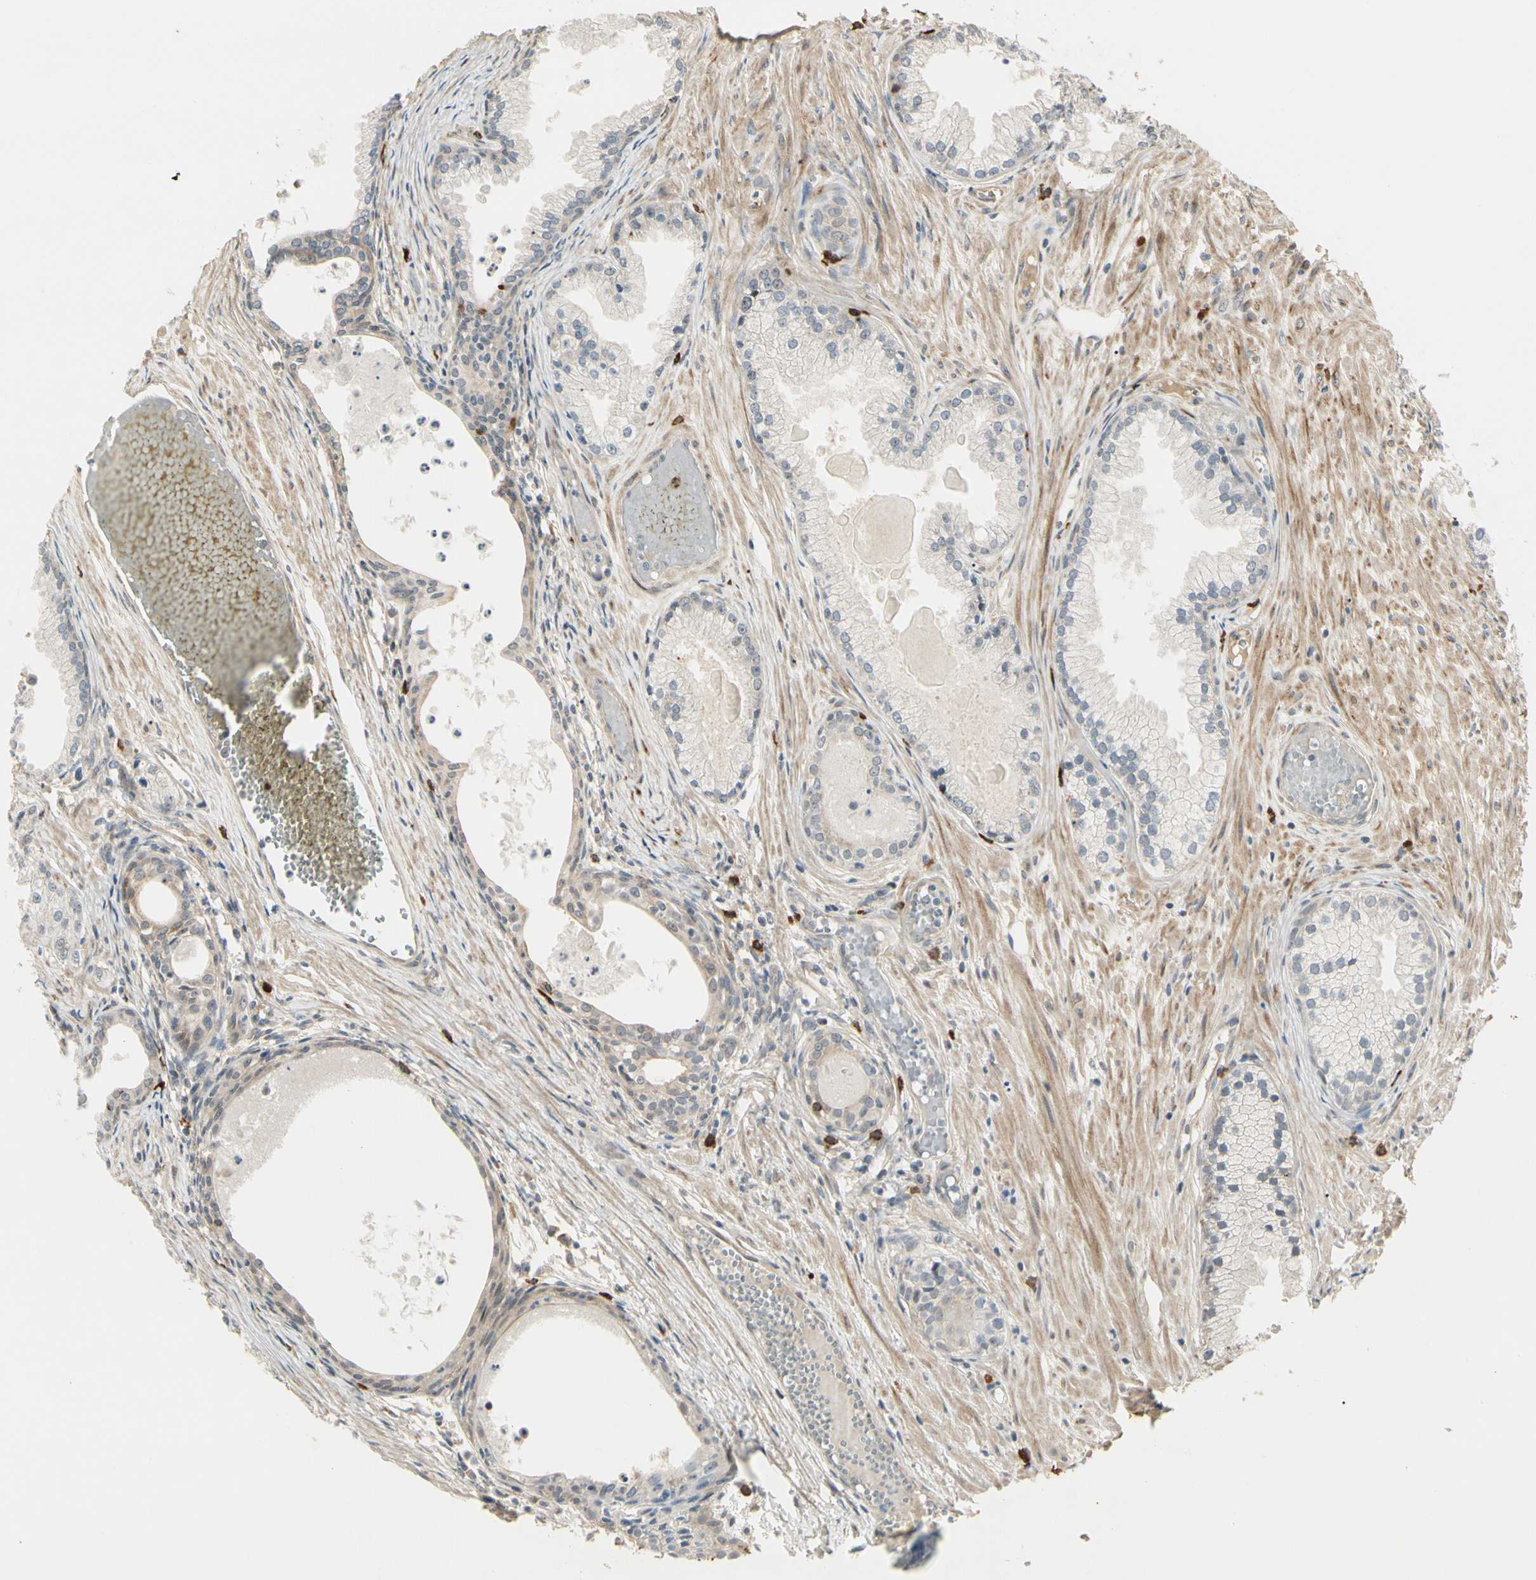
{"staining": {"intensity": "negative", "quantity": "none", "location": "none"}, "tissue": "prostate cancer", "cell_type": "Tumor cells", "image_type": "cancer", "snomed": [{"axis": "morphology", "description": "Adenocarcinoma, Low grade"}, {"axis": "topography", "description": "Prostate"}], "caption": "An immunohistochemistry (IHC) micrograph of prostate cancer (adenocarcinoma (low-grade)) is shown. There is no staining in tumor cells of prostate cancer (adenocarcinoma (low-grade)).", "gene": "ATG4C", "patient": {"sex": "male", "age": 72}}